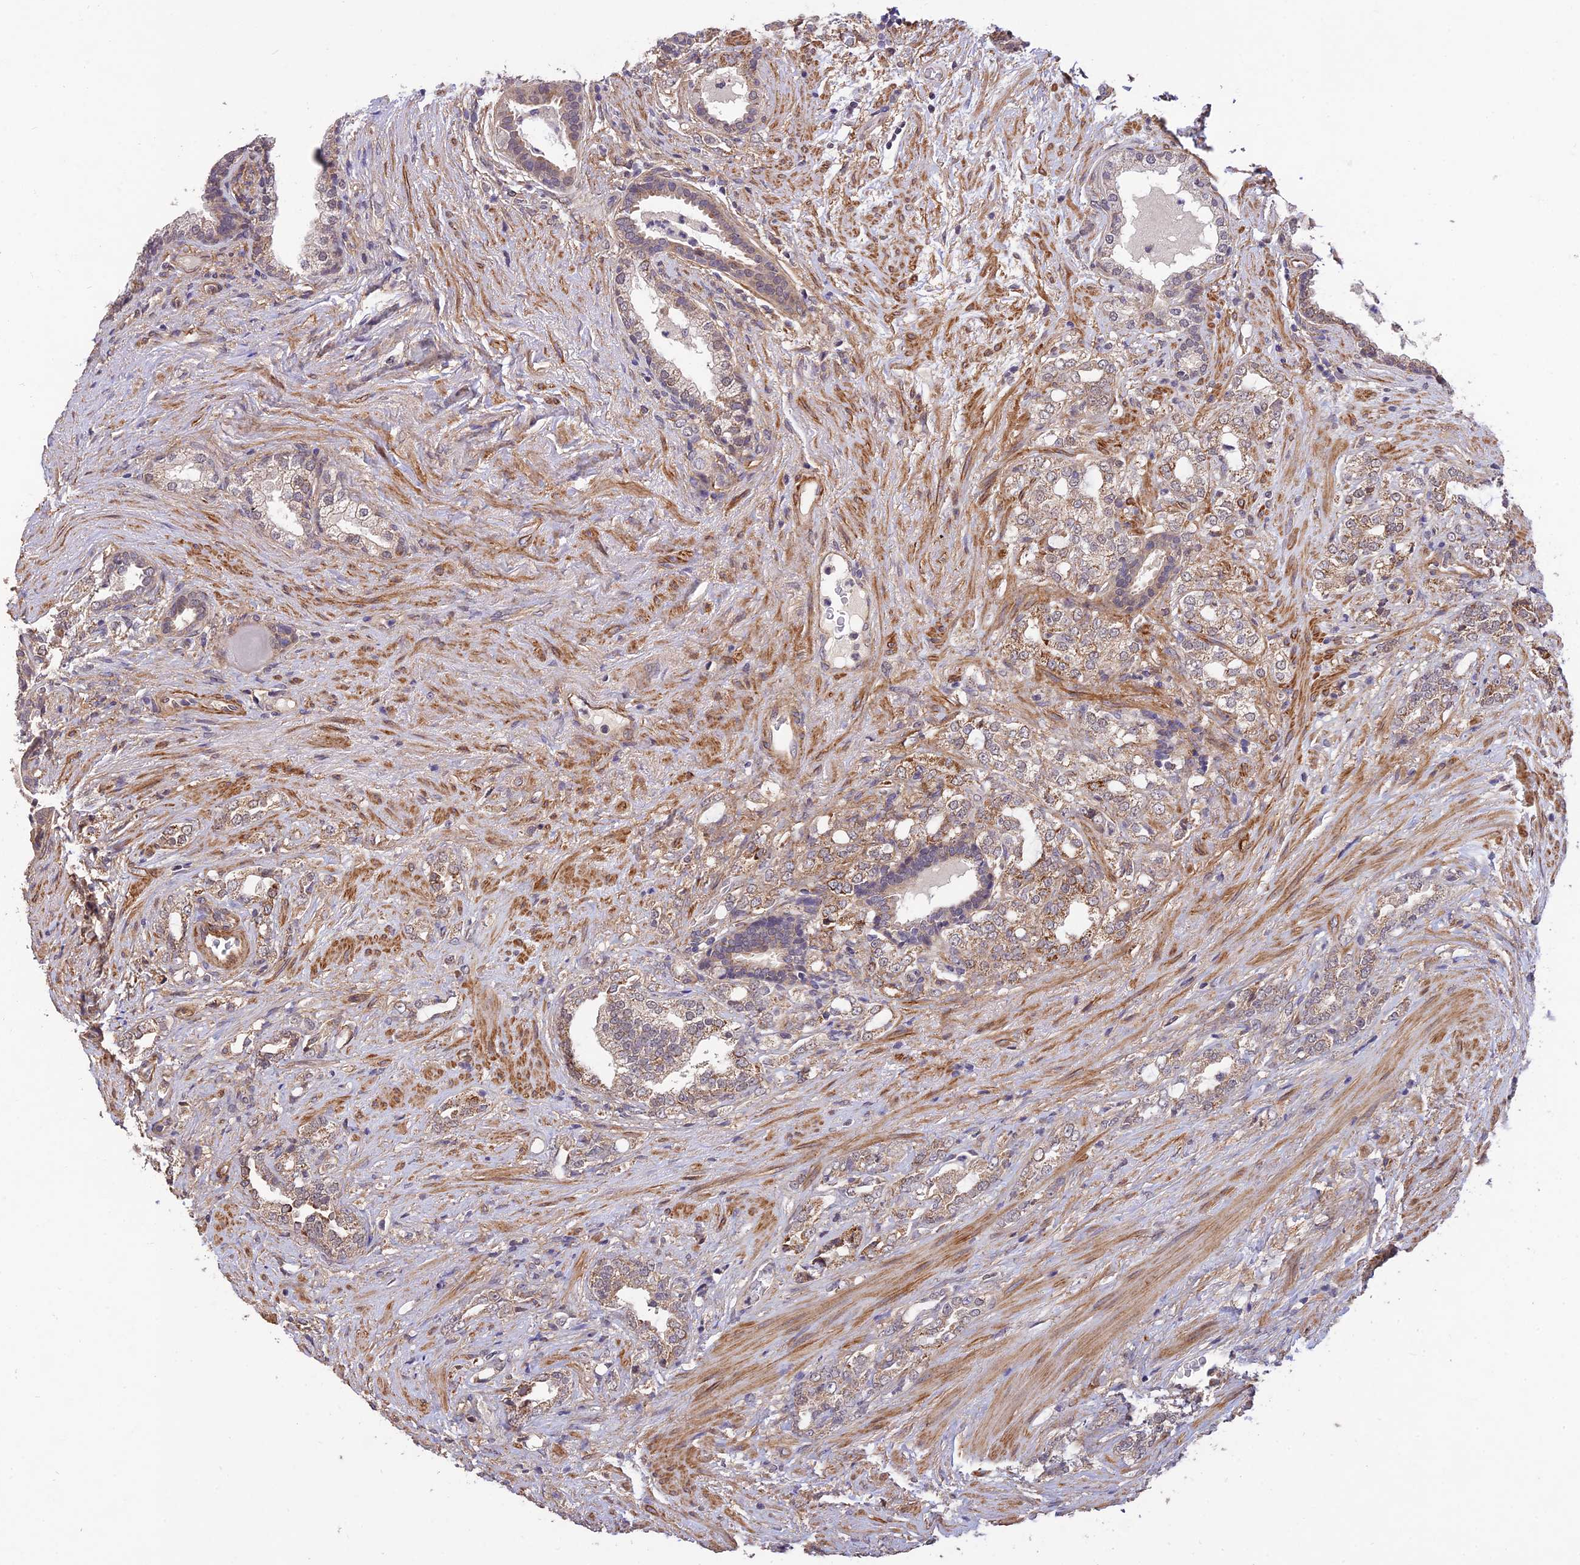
{"staining": {"intensity": "moderate", "quantity": "<25%", "location": "cytoplasmic/membranous"}, "tissue": "prostate cancer", "cell_type": "Tumor cells", "image_type": "cancer", "snomed": [{"axis": "morphology", "description": "Adenocarcinoma, High grade"}, {"axis": "topography", "description": "Prostate"}], "caption": "A brown stain labels moderate cytoplasmic/membranous staining of a protein in human adenocarcinoma (high-grade) (prostate) tumor cells. (IHC, brightfield microscopy, high magnification).", "gene": "PAGR1", "patient": {"sex": "male", "age": 64}}